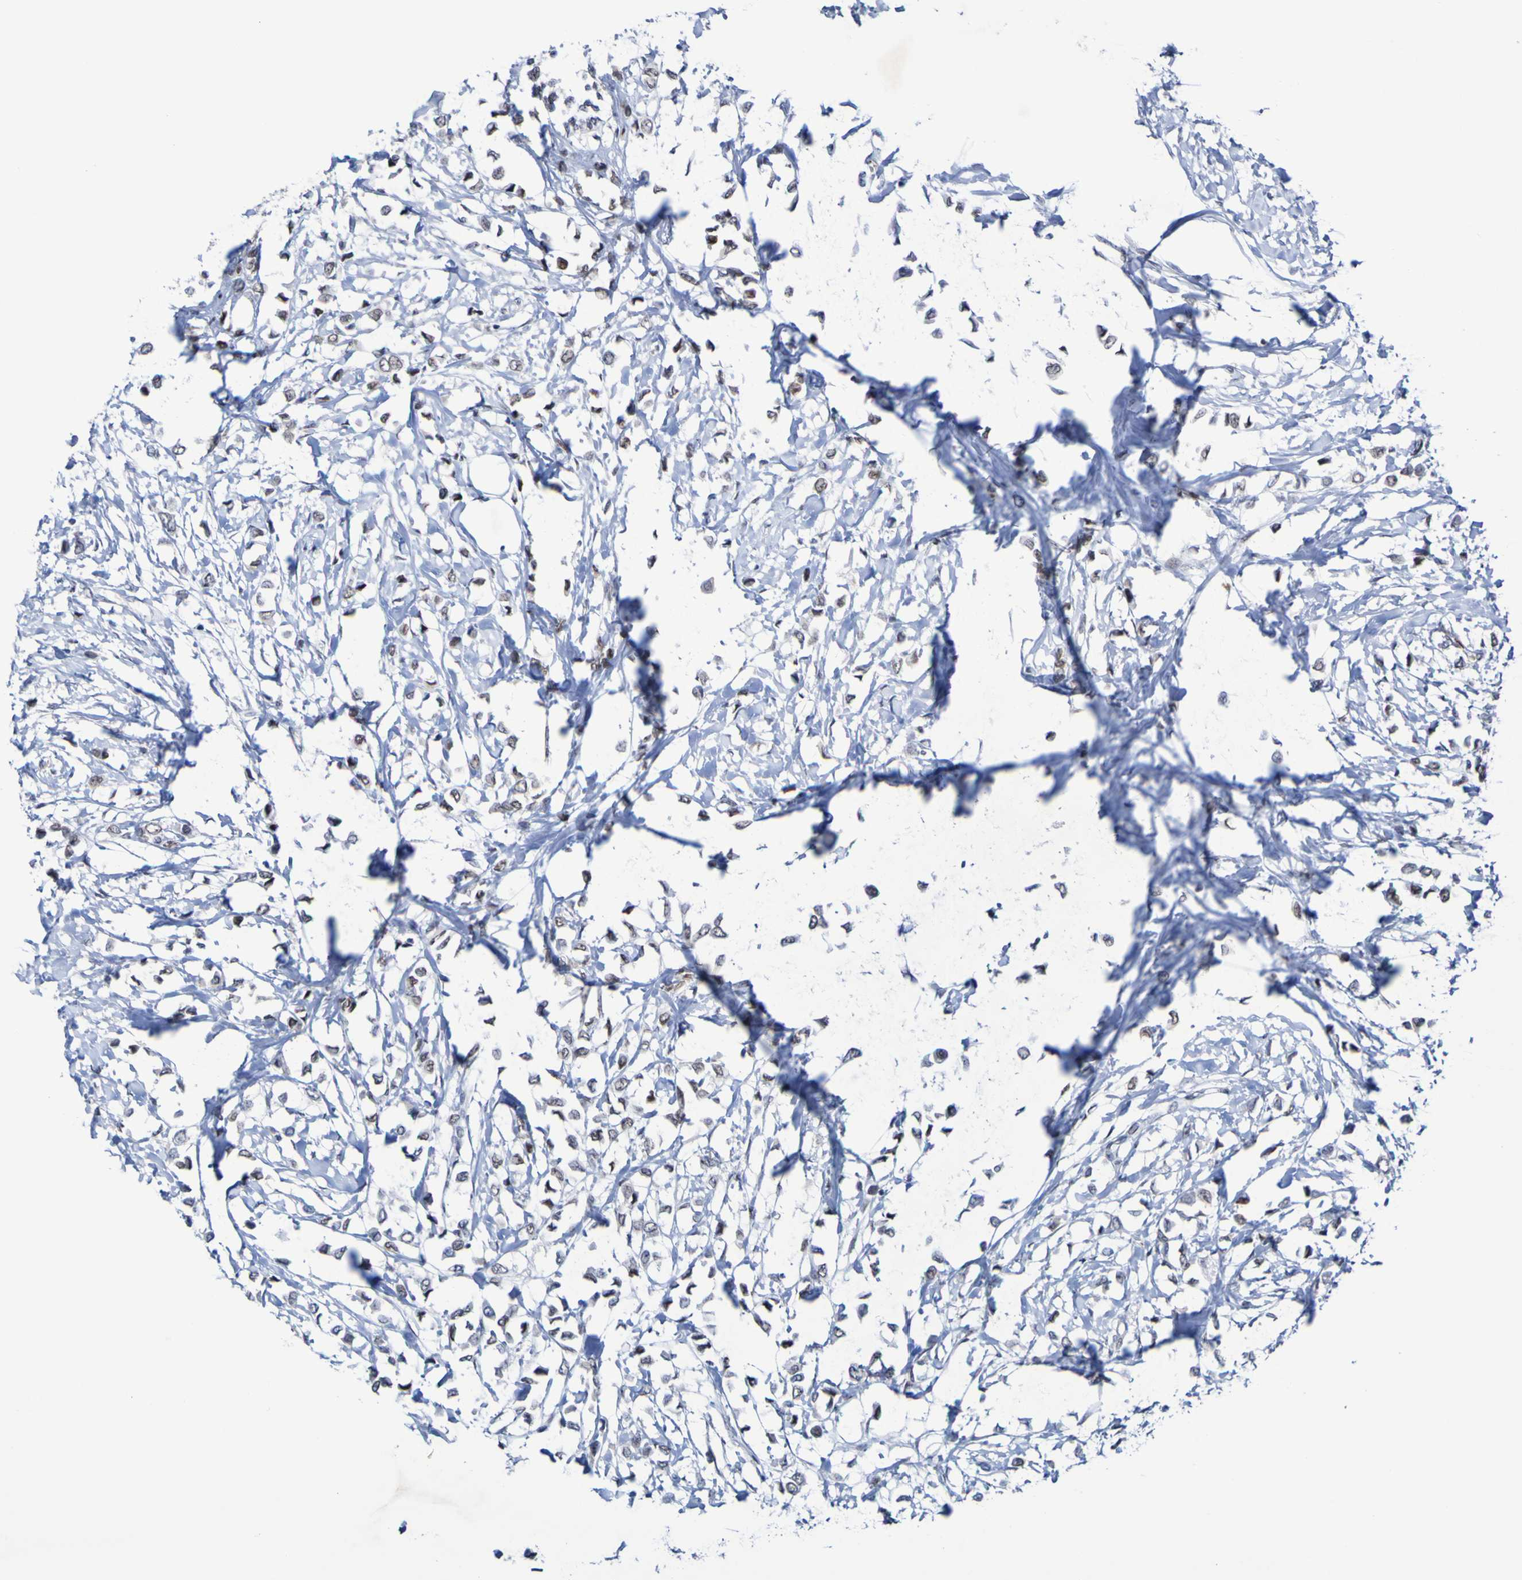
{"staining": {"intensity": "weak", "quantity": "25%-75%", "location": "nuclear"}, "tissue": "breast cancer", "cell_type": "Tumor cells", "image_type": "cancer", "snomed": [{"axis": "morphology", "description": "Lobular carcinoma"}, {"axis": "topography", "description": "Breast"}], "caption": "IHC of breast cancer (lobular carcinoma) exhibits low levels of weak nuclear expression in approximately 25%-75% of tumor cells. The staining was performed using DAB to visualize the protein expression in brown, while the nuclei were stained in blue with hematoxylin (Magnification: 20x).", "gene": "PCGF1", "patient": {"sex": "female", "age": 51}}